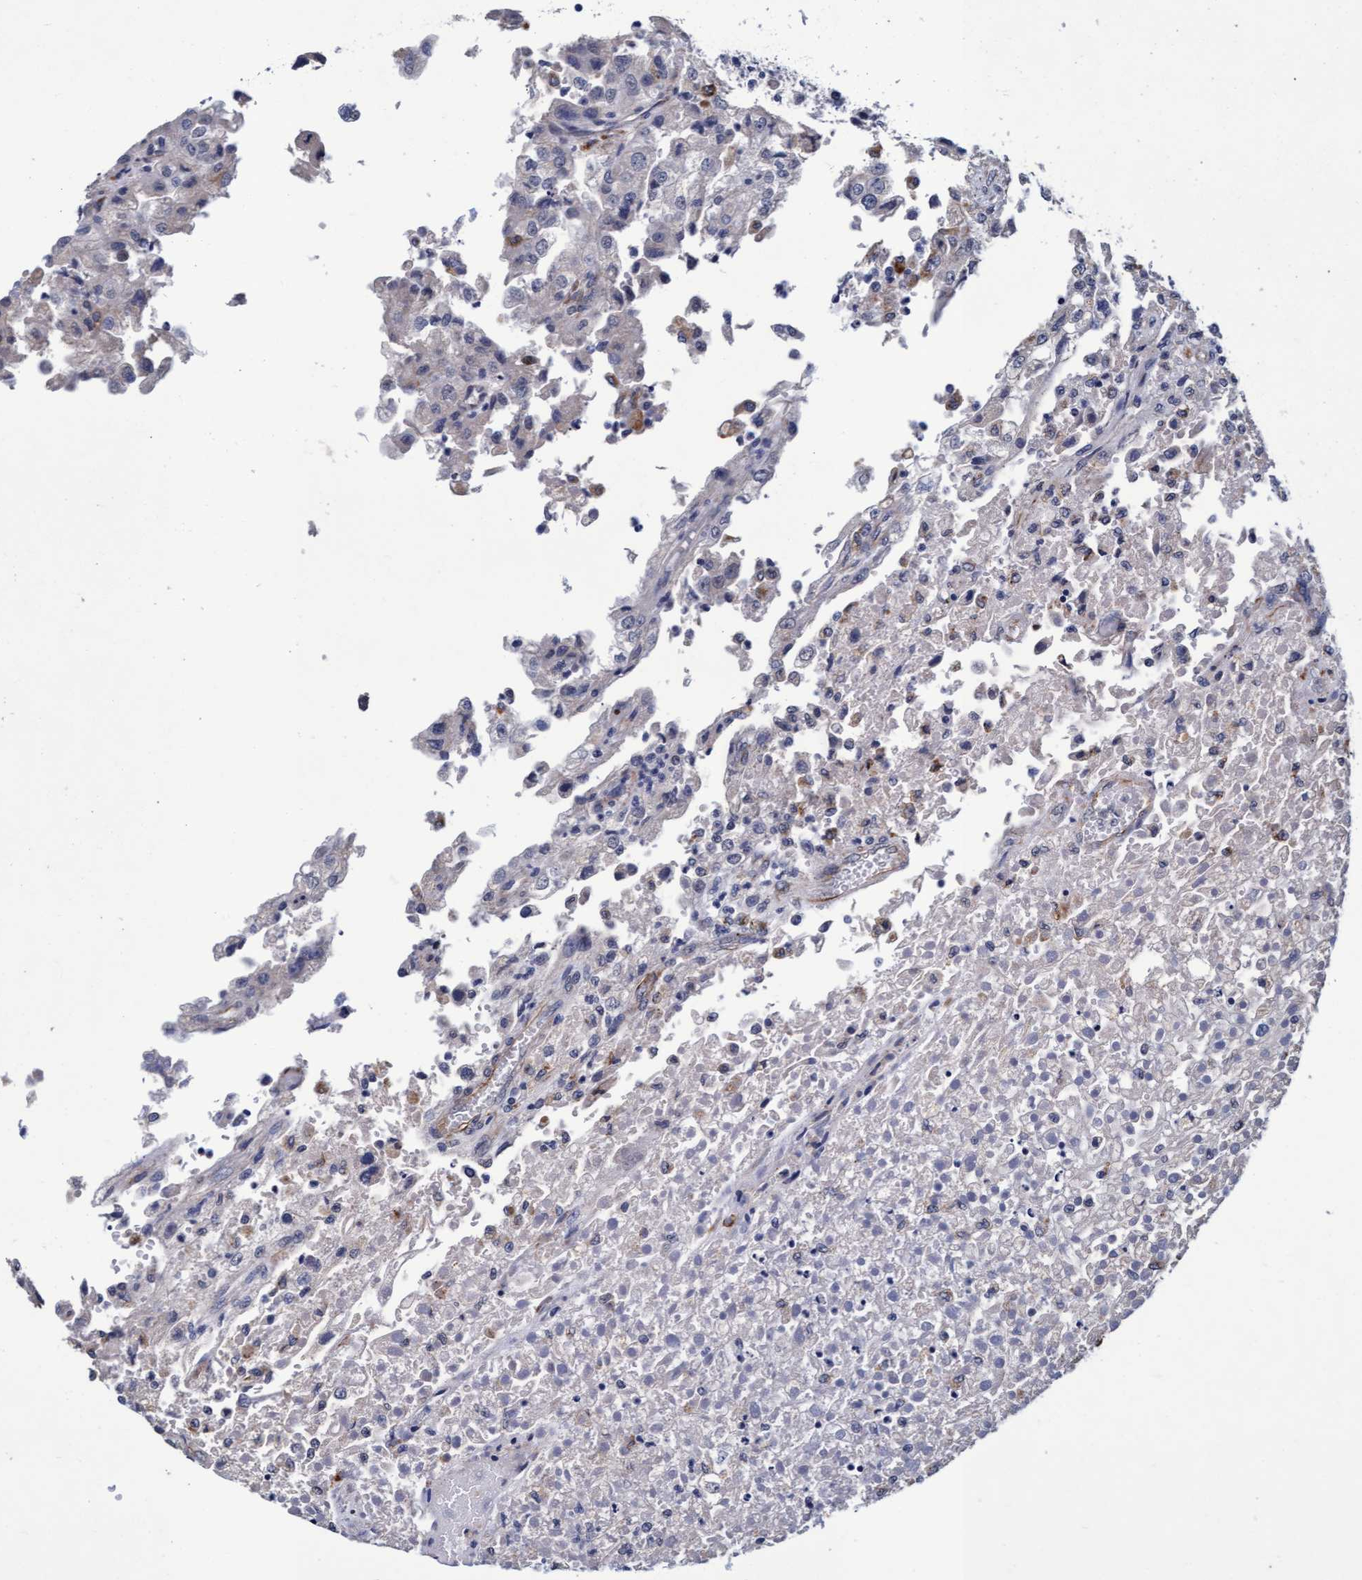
{"staining": {"intensity": "negative", "quantity": "none", "location": "none"}, "tissue": "renal cancer", "cell_type": "Tumor cells", "image_type": "cancer", "snomed": [{"axis": "morphology", "description": "Adenocarcinoma, NOS"}, {"axis": "topography", "description": "Kidney"}], "caption": "A micrograph of human adenocarcinoma (renal) is negative for staining in tumor cells.", "gene": "CPQ", "patient": {"sex": "female", "age": 54}}